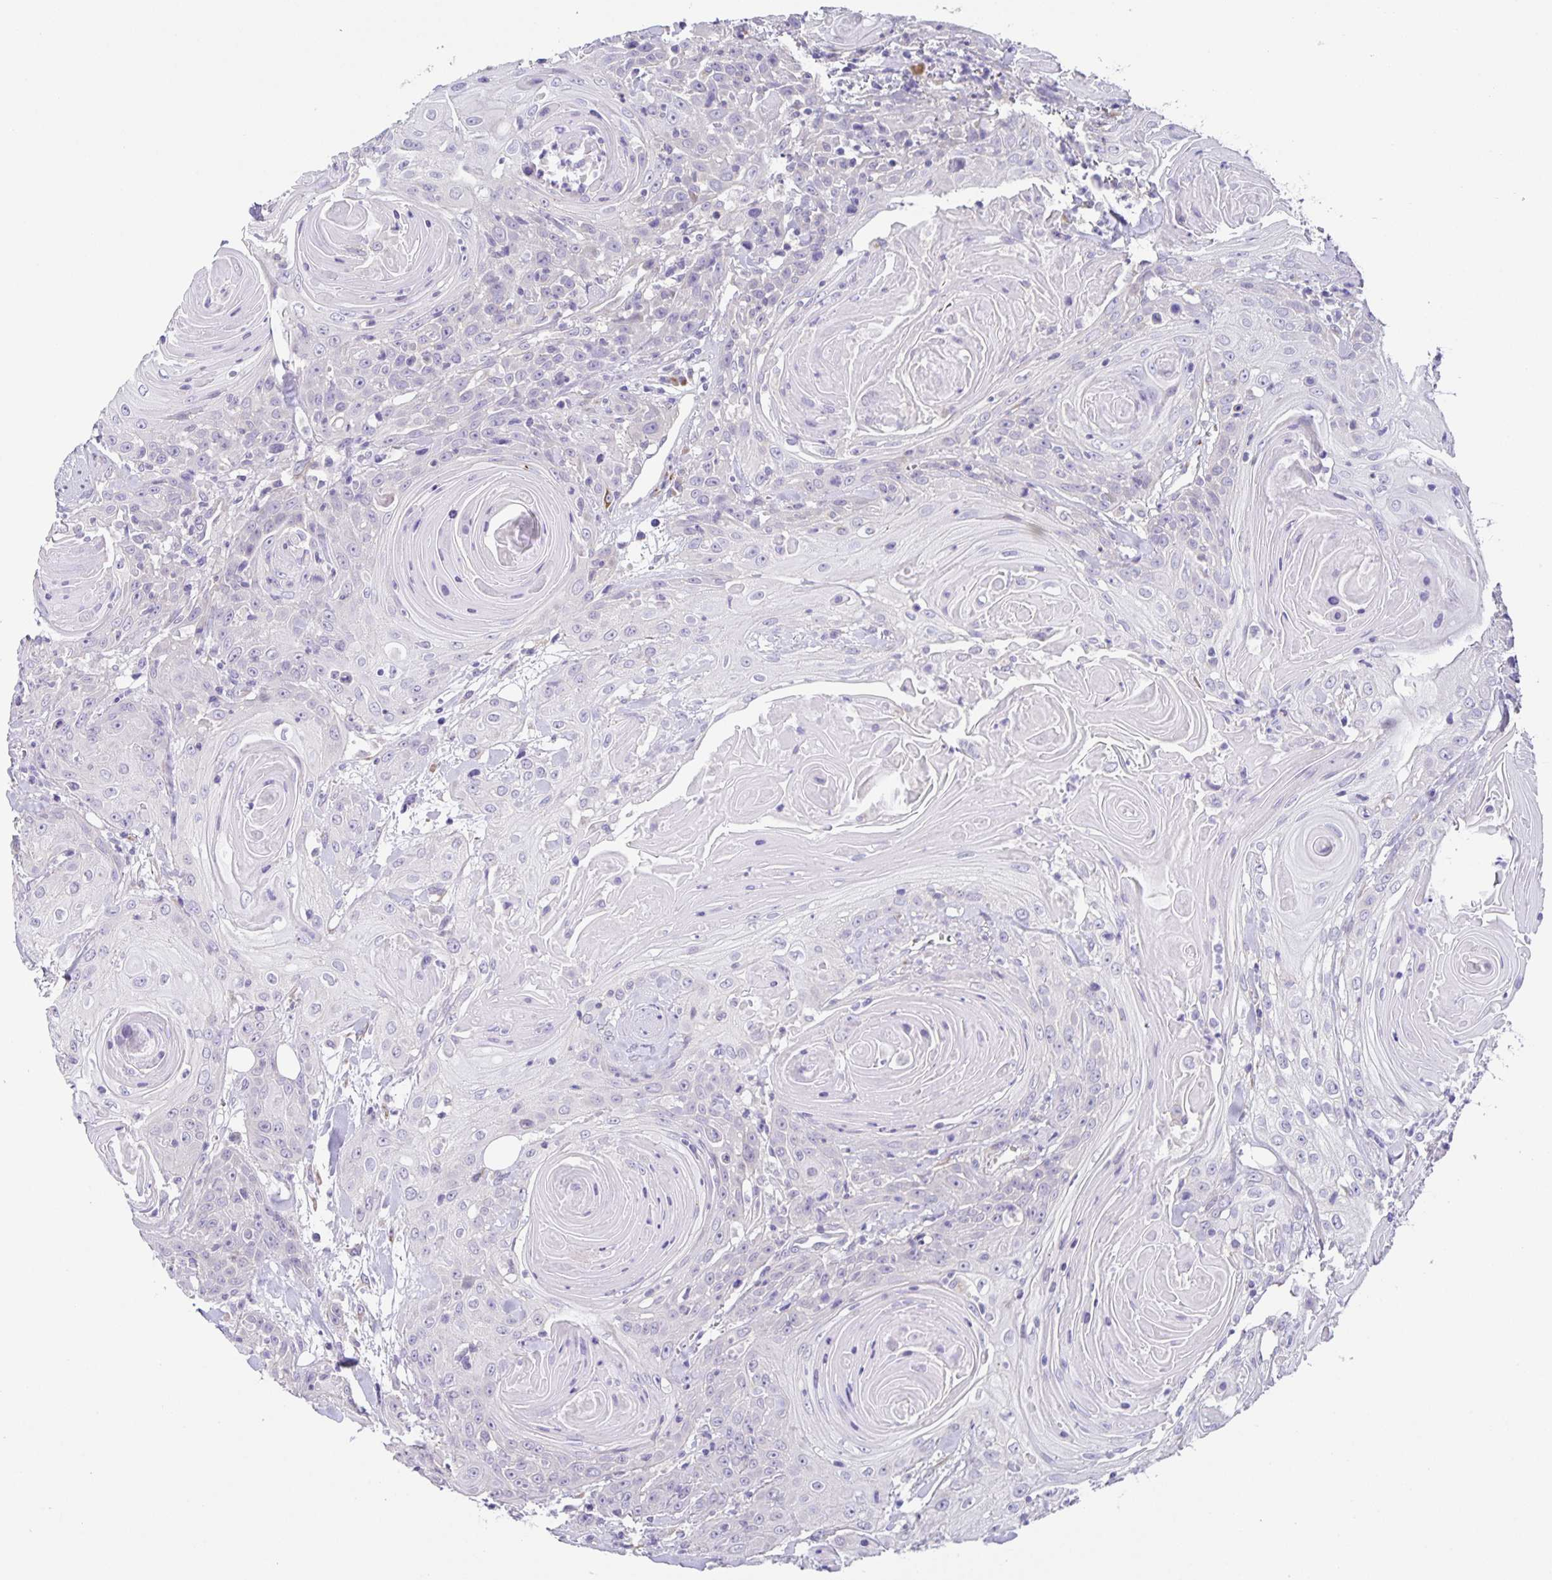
{"staining": {"intensity": "negative", "quantity": "none", "location": "none"}, "tissue": "head and neck cancer", "cell_type": "Tumor cells", "image_type": "cancer", "snomed": [{"axis": "morphology", "description": "Squamous cell carcinoma, NOS"}, {"axis": "topography", "description": "Head-Neck"}], "caption": "Protein analysis of head and neck cancer reveals no significant positivity in tumor cells.", "gene": "PRR36", "patient": {"sex": "female", "age": 84}}